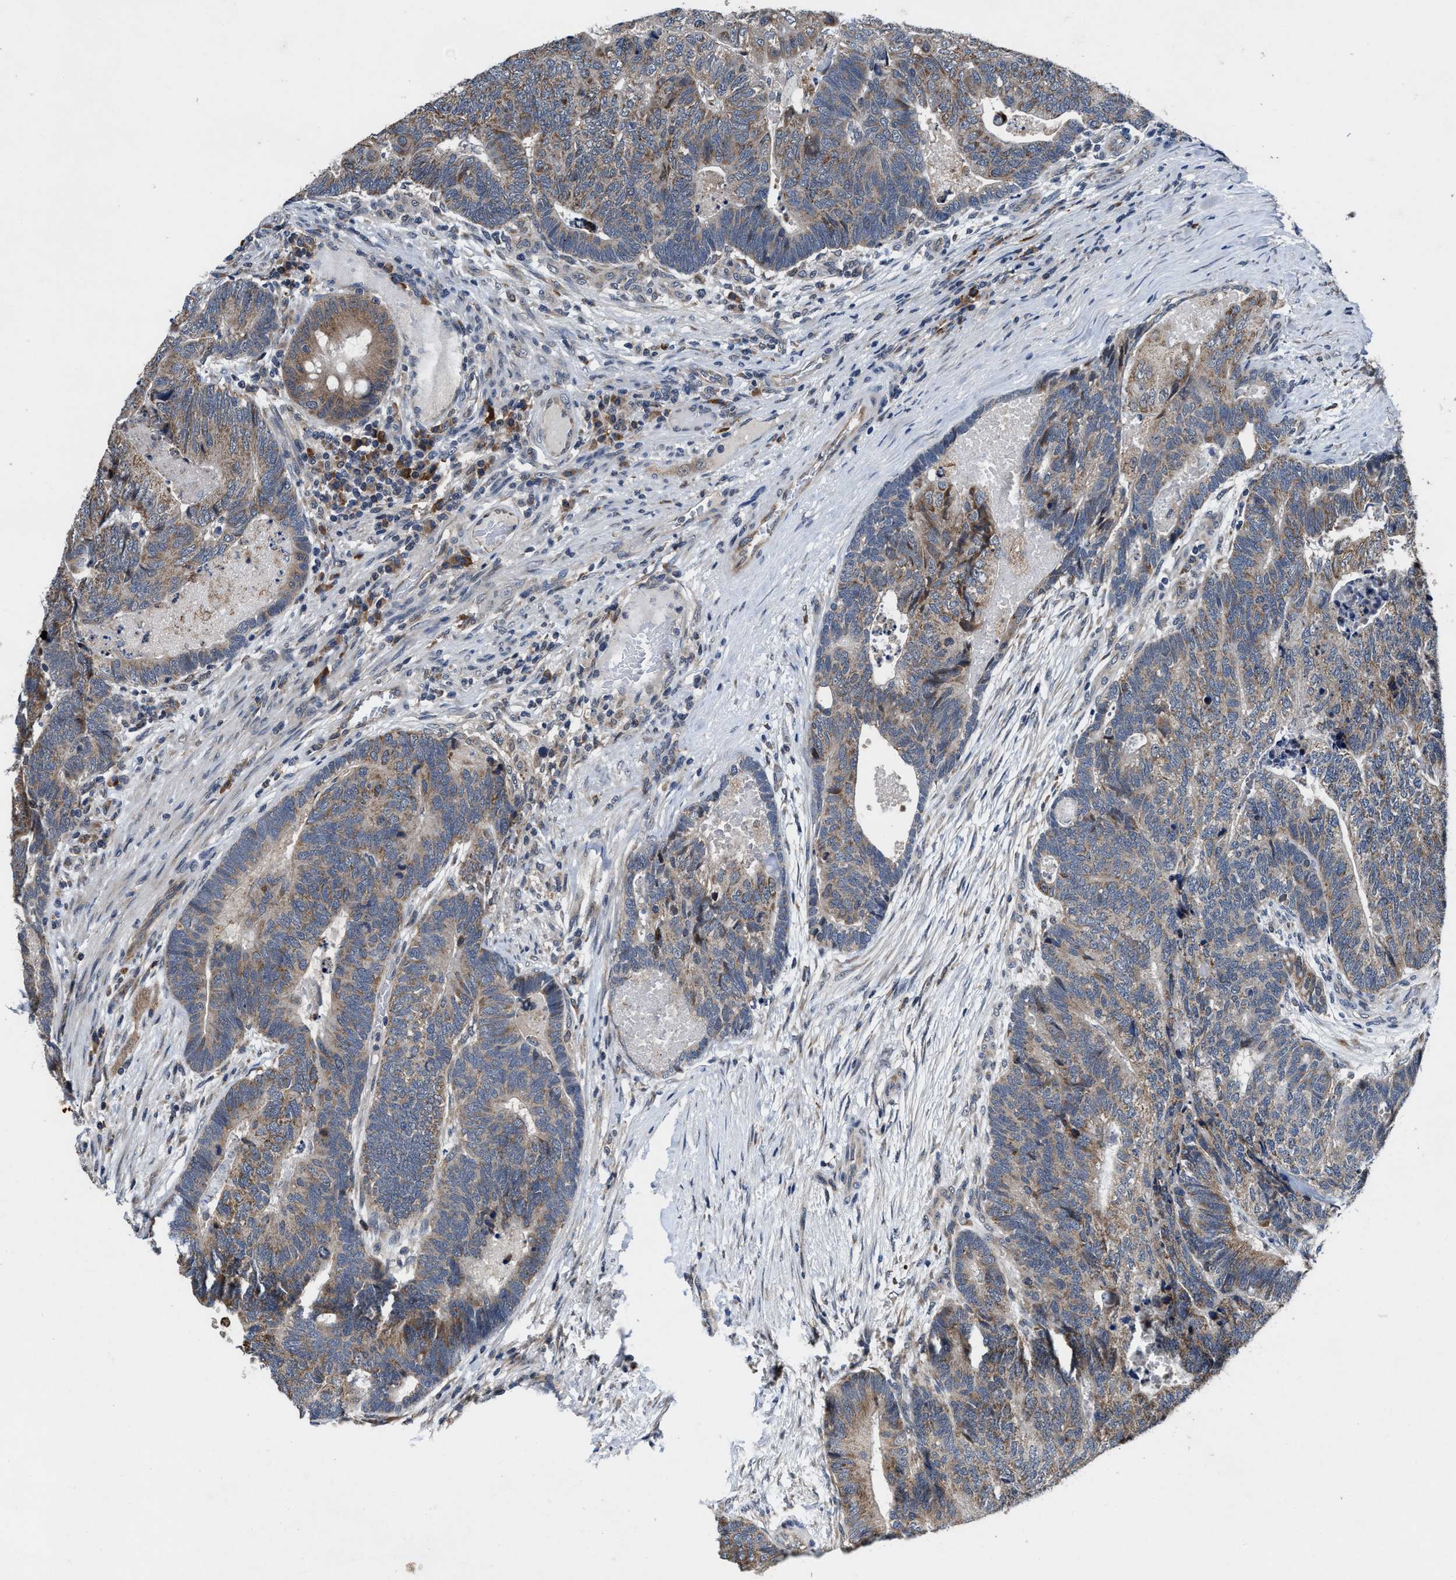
{"staining": {"intensity": "moderate", "quantity": ">75%", "location": "cytoplasmic/membranous"}, "tissue": "colorectal cancer", "cell_type": "Tumor cells", "image_type": "cancer", "snomed": [{"axis": "morphology", "description": "Adenocarcinoma, NOS"}, {"axis": "topography", "description": "Colon"}], "caption": "Immunohistochemical staining of colorectal adenocarcinoma shows medium levels of moderate cytoplasmic/membranous staining in approximately >75% of tumor cells.", "gene": "TMEM53", "patient": {"sex": "female", "age": 67}}